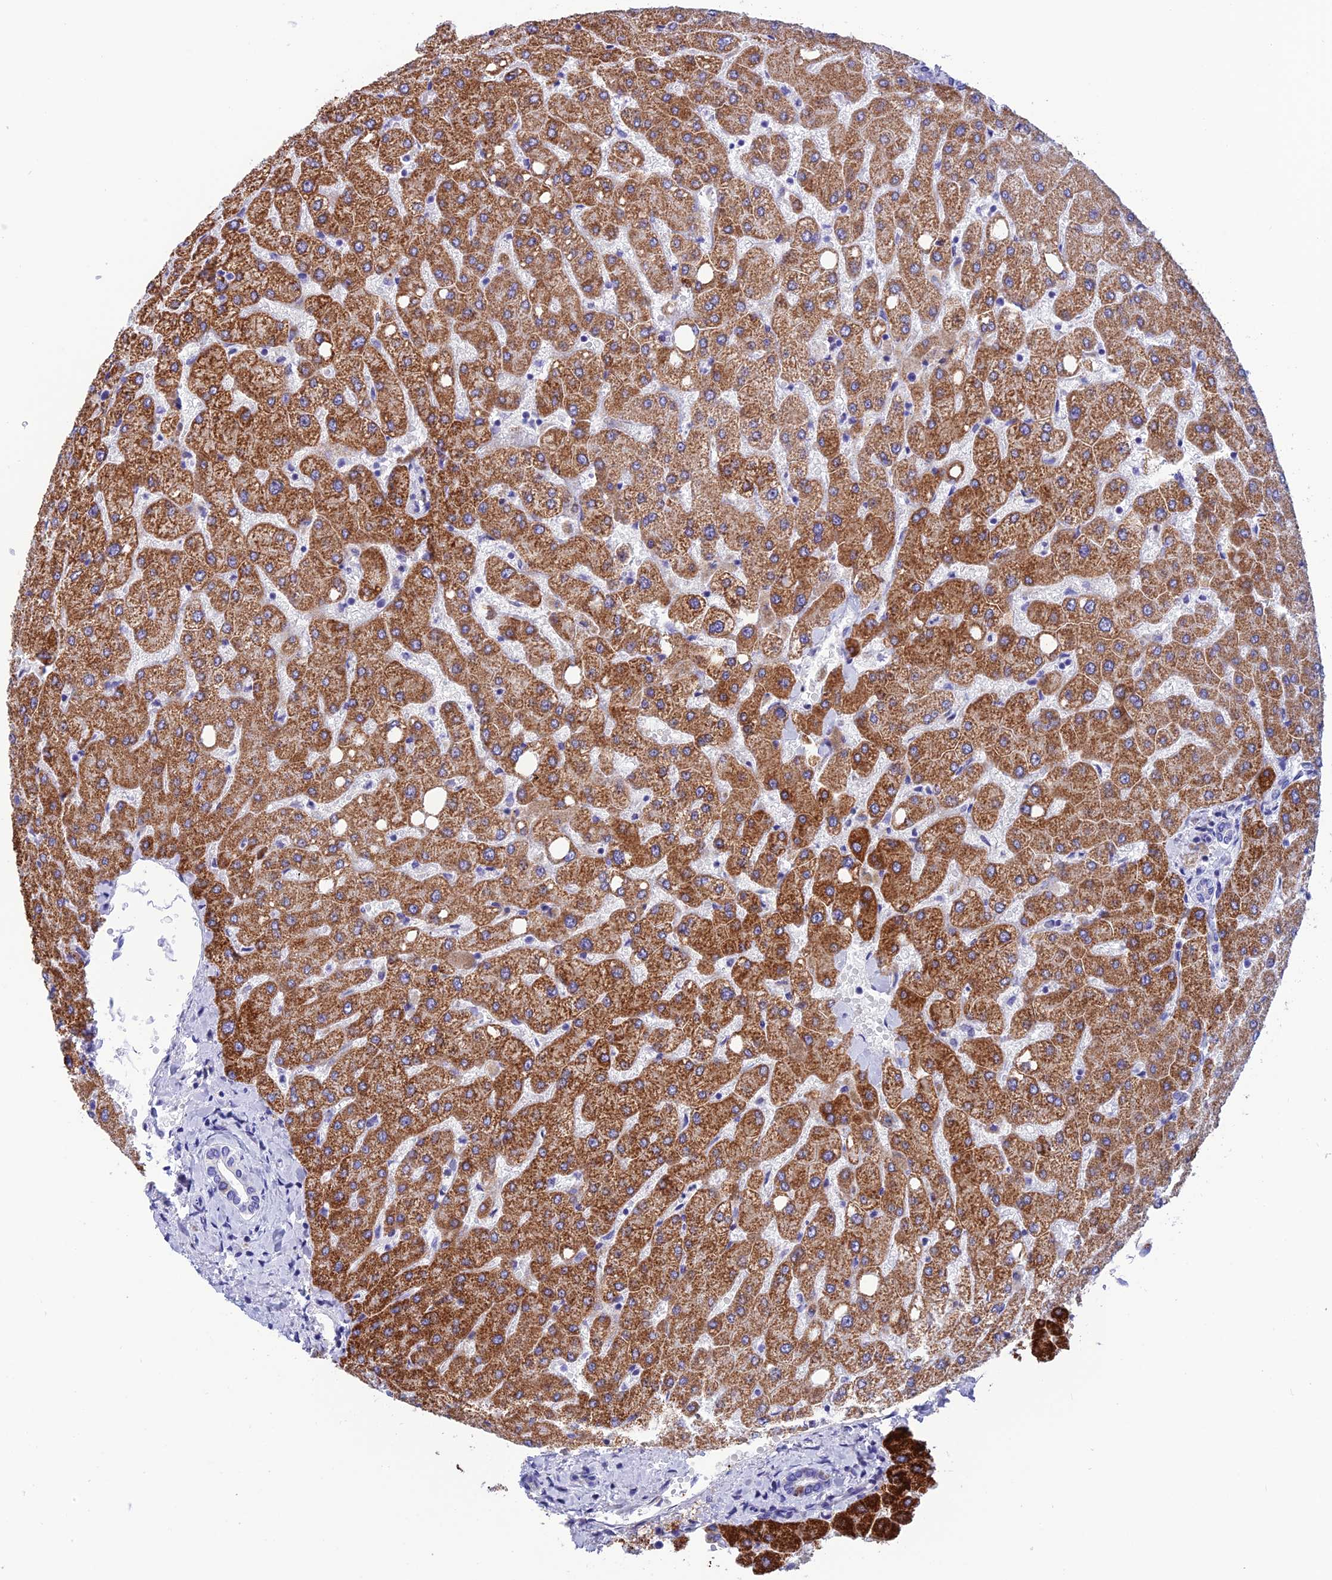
{"staining": {"intensity": "negative", "quantity": "none", "location": "none"}, "tissue": "liver", "cell_type": "Cholangiocytes", "image_type": "normal", "snomed": [{"axis": "morphology", "description": "Normal tissue, NOS"}, {"axis": "topography", "description": "Liver"}], "caption": "Immunohistochemistry (IHC) photomicrograph of benign liver: liver stained with DAB (3,3'-diaminobenzidine) displays no significant protein positivity in cholangiocytes. (Stains: DAB (3,3'-diaminobenzidine) IHC with hematoxylin counter stain, Microscopy: brightfield microscopy at high magnification).", "gene": "NXPE4", "patient": {"sex": "female", "age": 54}}